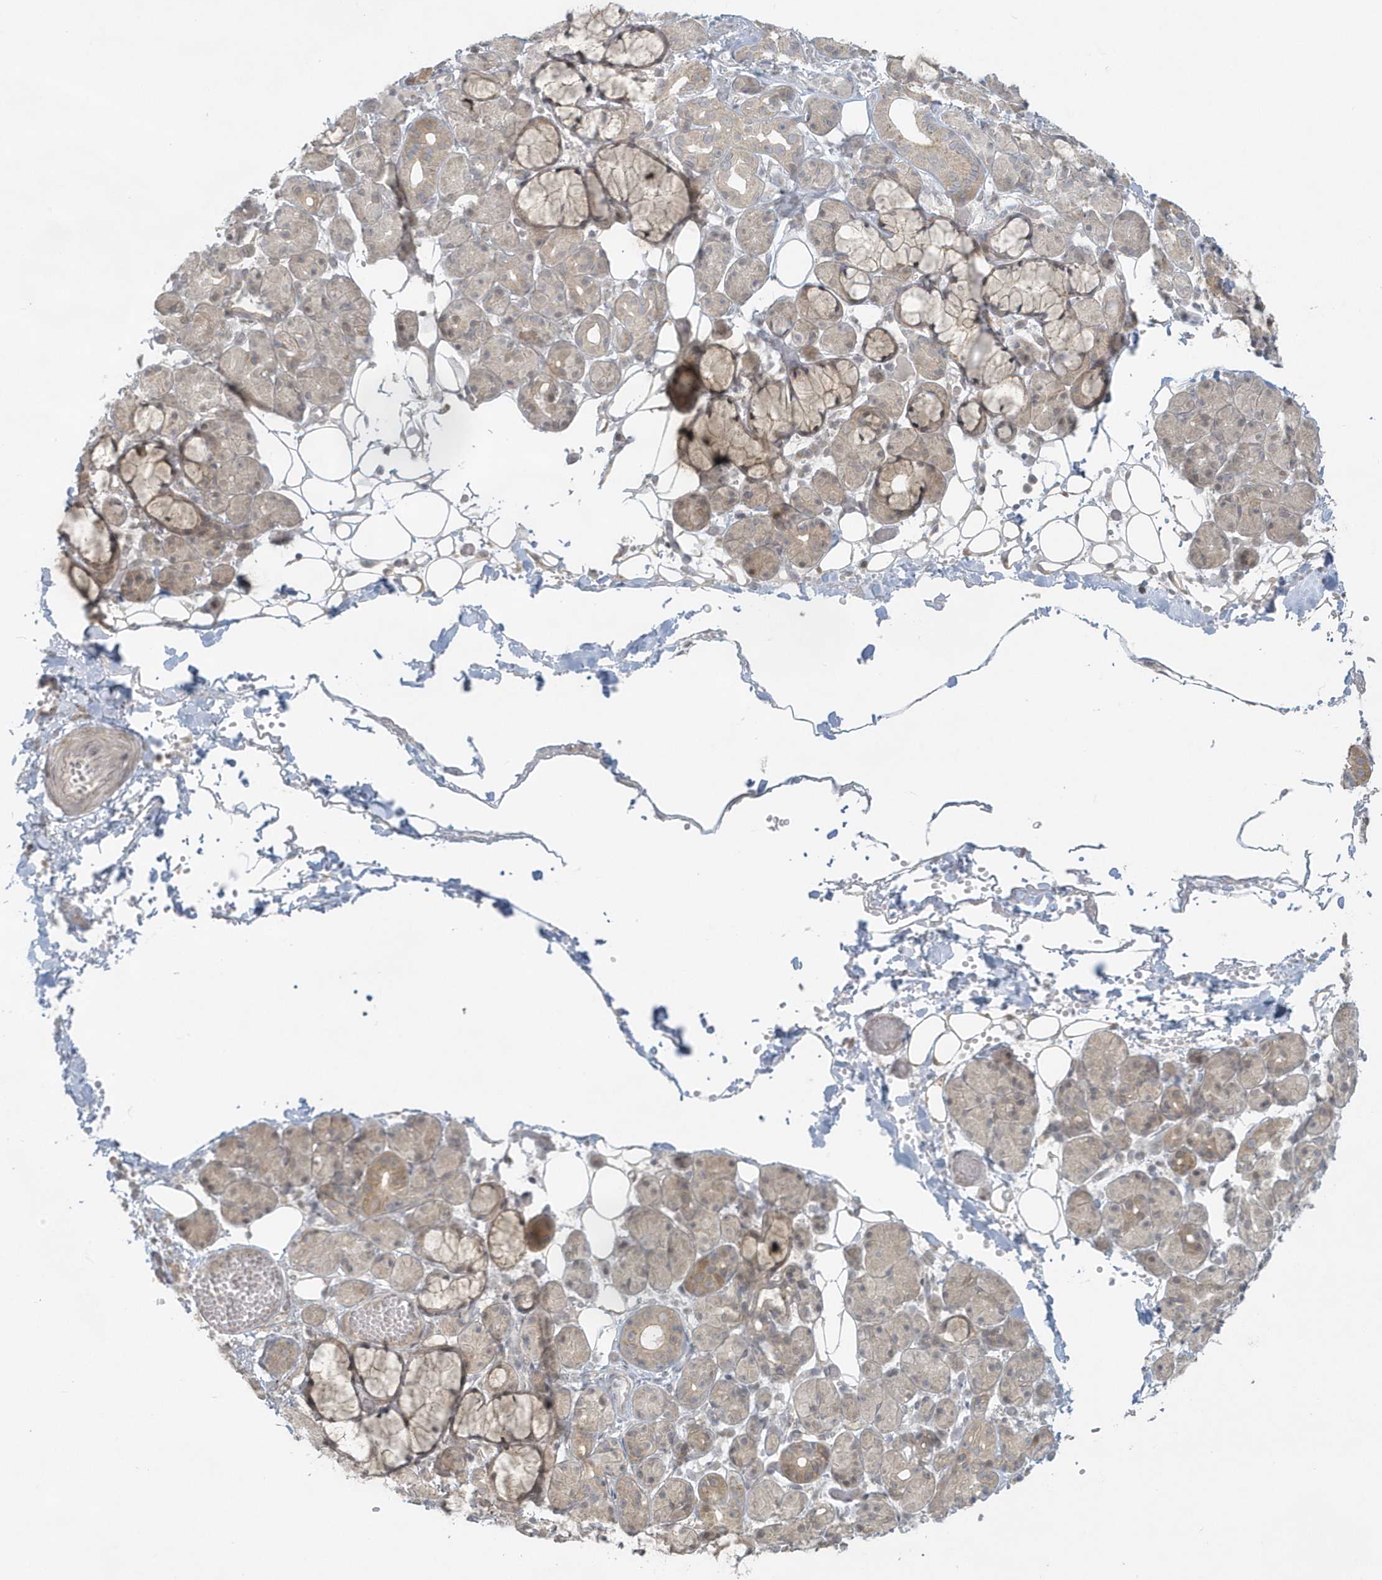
{"staining": {"intensity": "weak", "quantity": "25%-75%", "location": "cytoplasmic/membranous"}, "tissue": "salivary gland", "cell_type": "Glandular cells", "image_type": "normal", "snomed": [{"axis": "morphology", "description": "Normal tissue, NOS"}, {"axis": "topography", "description": "Salivary gland"}], "caption": "Weak cytoplasmic/membranous staining for a protein is present in about 25%-75% of glandular cells of benign salivary gland using immunohistochemistry.", "gene": "BLTP3A", "patient": {"sex": "male", "age": 63}}